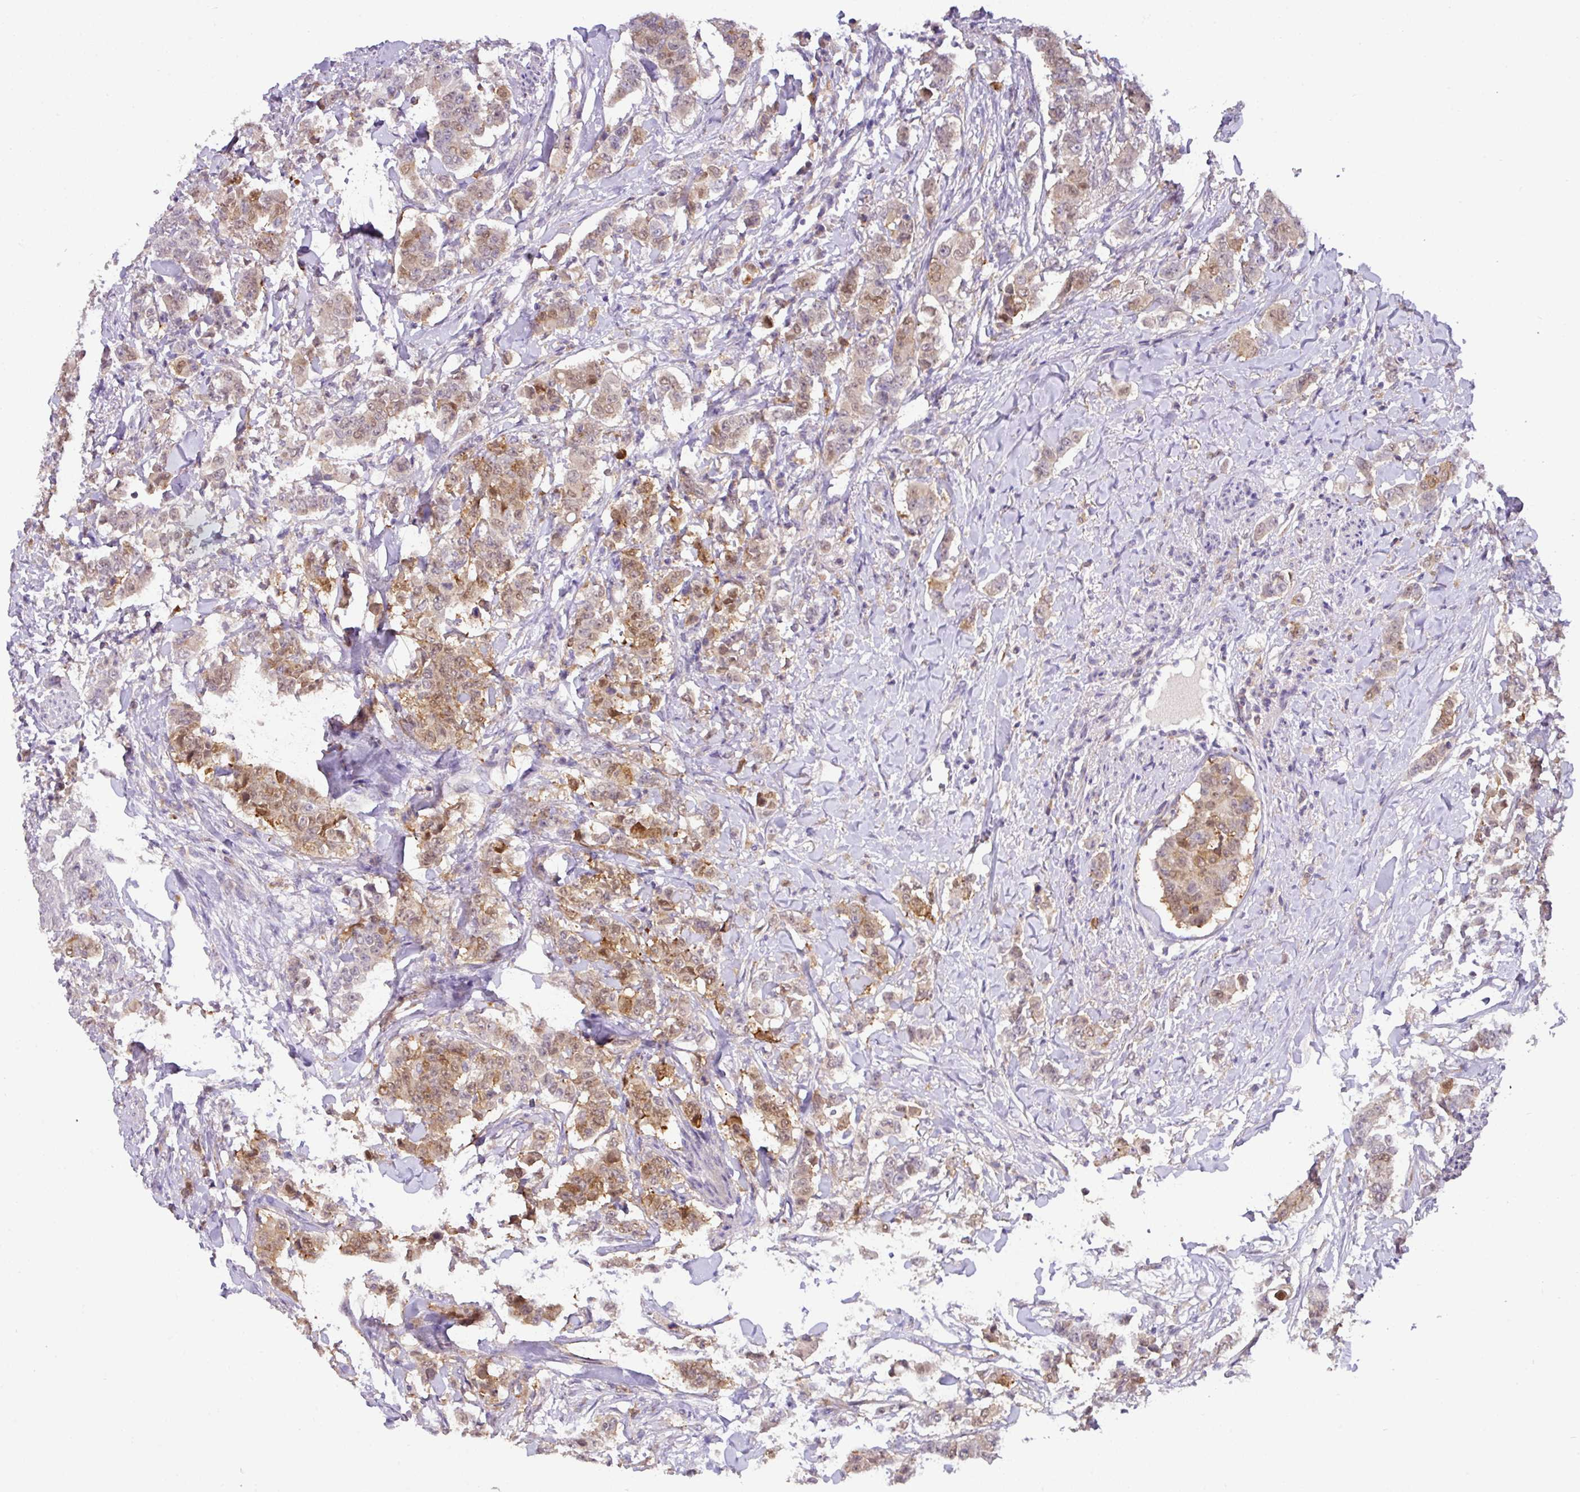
{"staining": {"intensity": "moderate", "quantity": "25%-75%", "location": "cytoplasmic/membranous,nuclear"}, "tissue": "breast cancer", "cell_type": "Tumor cells", "image_type": "cancer", "snomed": [{"axis": "morphology", "description": "Duct carcinoma"}, {"axis": "topography", "description": "Breast"}], "caption": "Breast cancer tissue exhibits moderate cytoplasmic/membranous and nuclear positivity in approximately 25%-75% of tumor cells", "gene": "GCNT7", "patient": {"sex": "female", "age": 40}}